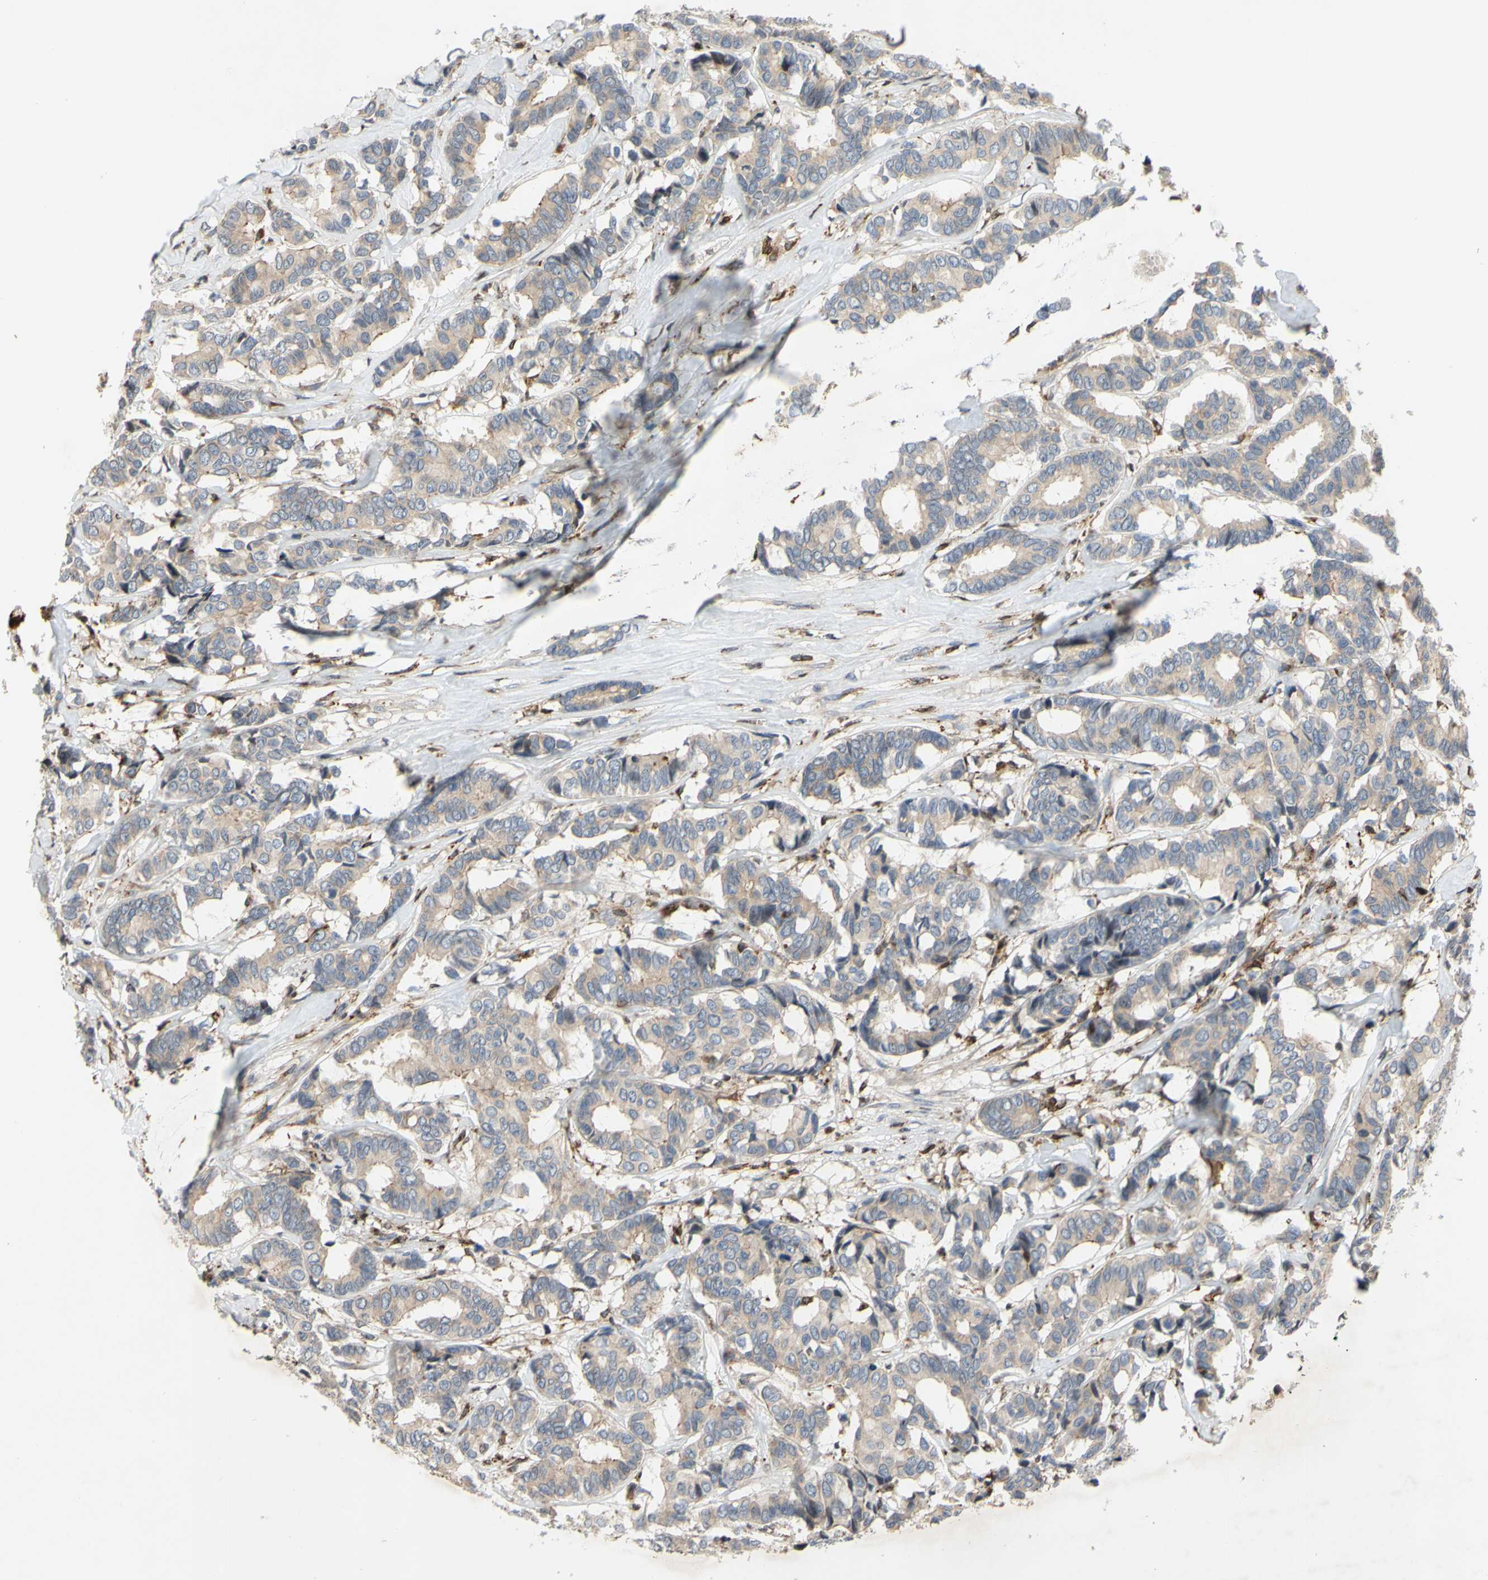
{"staining": {"intensity": "weak", "quantity": ">75%", "location": "cytoplasmic/membranous"}, "tissue": "breast cancer", "cell_type": "Tumor cells", "image_type": "cancer", "snomed": [{"axis": "morphology", "description": "Duct carcinoma"}, {"axis": "topography", "description": "Breast"}], "caption": "Immunohistochemistry (DAB) staining of human breast infiltrating ductal carcinoma demonstrates weak cytoplasmic/membranous protein staining in approximately >75% of tumor cells. (Stains: DAB in brown, nuclei in blue, Microscopy: brightfield microscopy at high magnification).", "gene": "PLXNA2", "patient": {"sex": "female", "age": 87}}